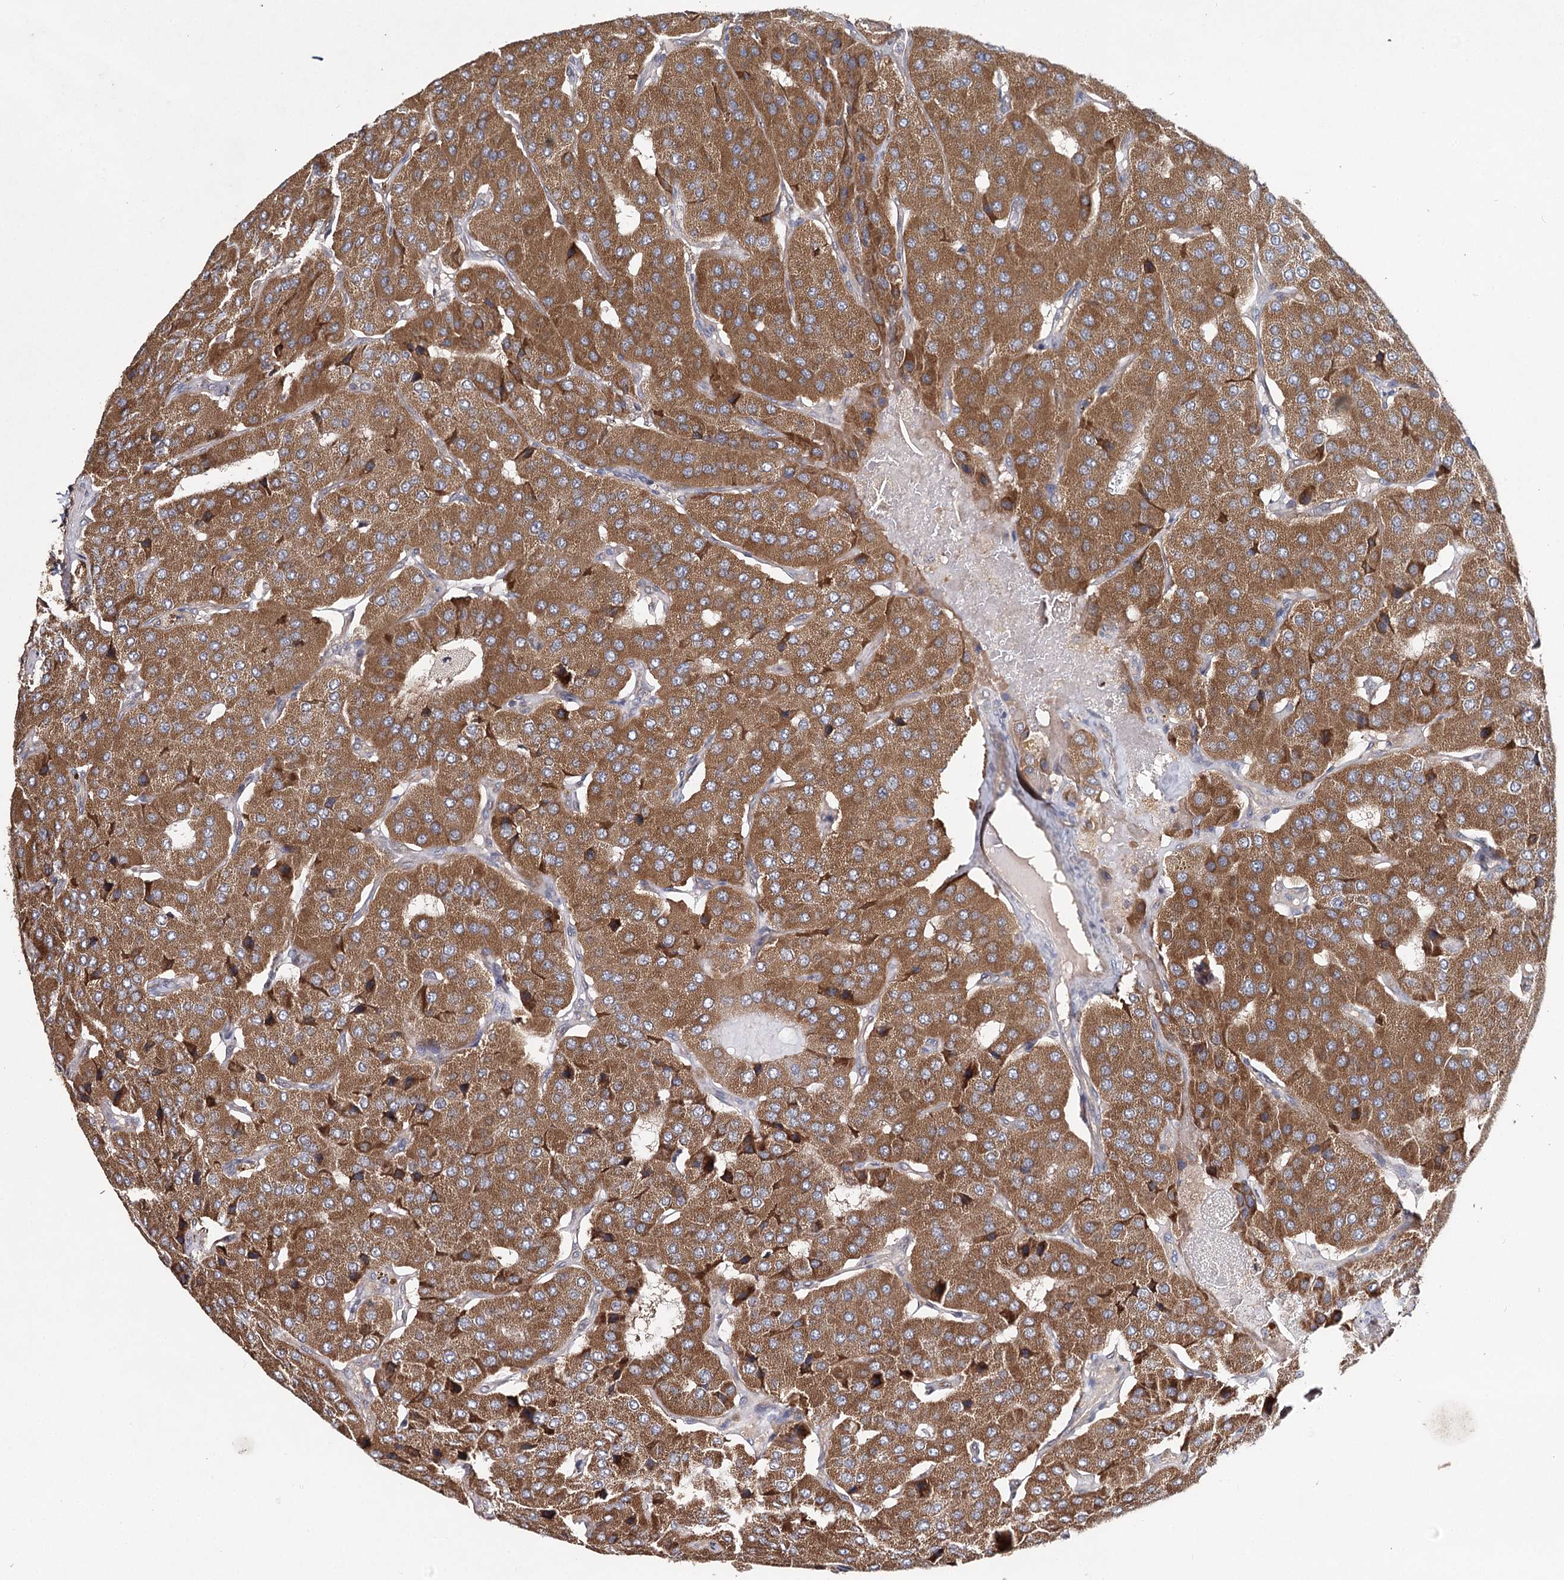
{"staining": {"intensity": "moderate", "quantity": ">75%", "location": "cytoplasmic/membranous"}, "tissue": "parathyroid gland", "cell_type": "Glandular cells", "image_type": "normal", "snomed": [{"axis": "morphology", "description": "Normal tissue, NOS"}, {"axis": "morphology", "description": "Adenoma, NOS"}, {"axis": "topography", "description": "Parathyroid gland"}], "caption": "Brown immunohistochemical staining in benign parathyroid gland exhibits moderate cytoplasmic/membranous staining in approximately >75% of glandular cells.", "gene": "NOPCHAP1", "patient": {"sex": "female", "age": 86}}